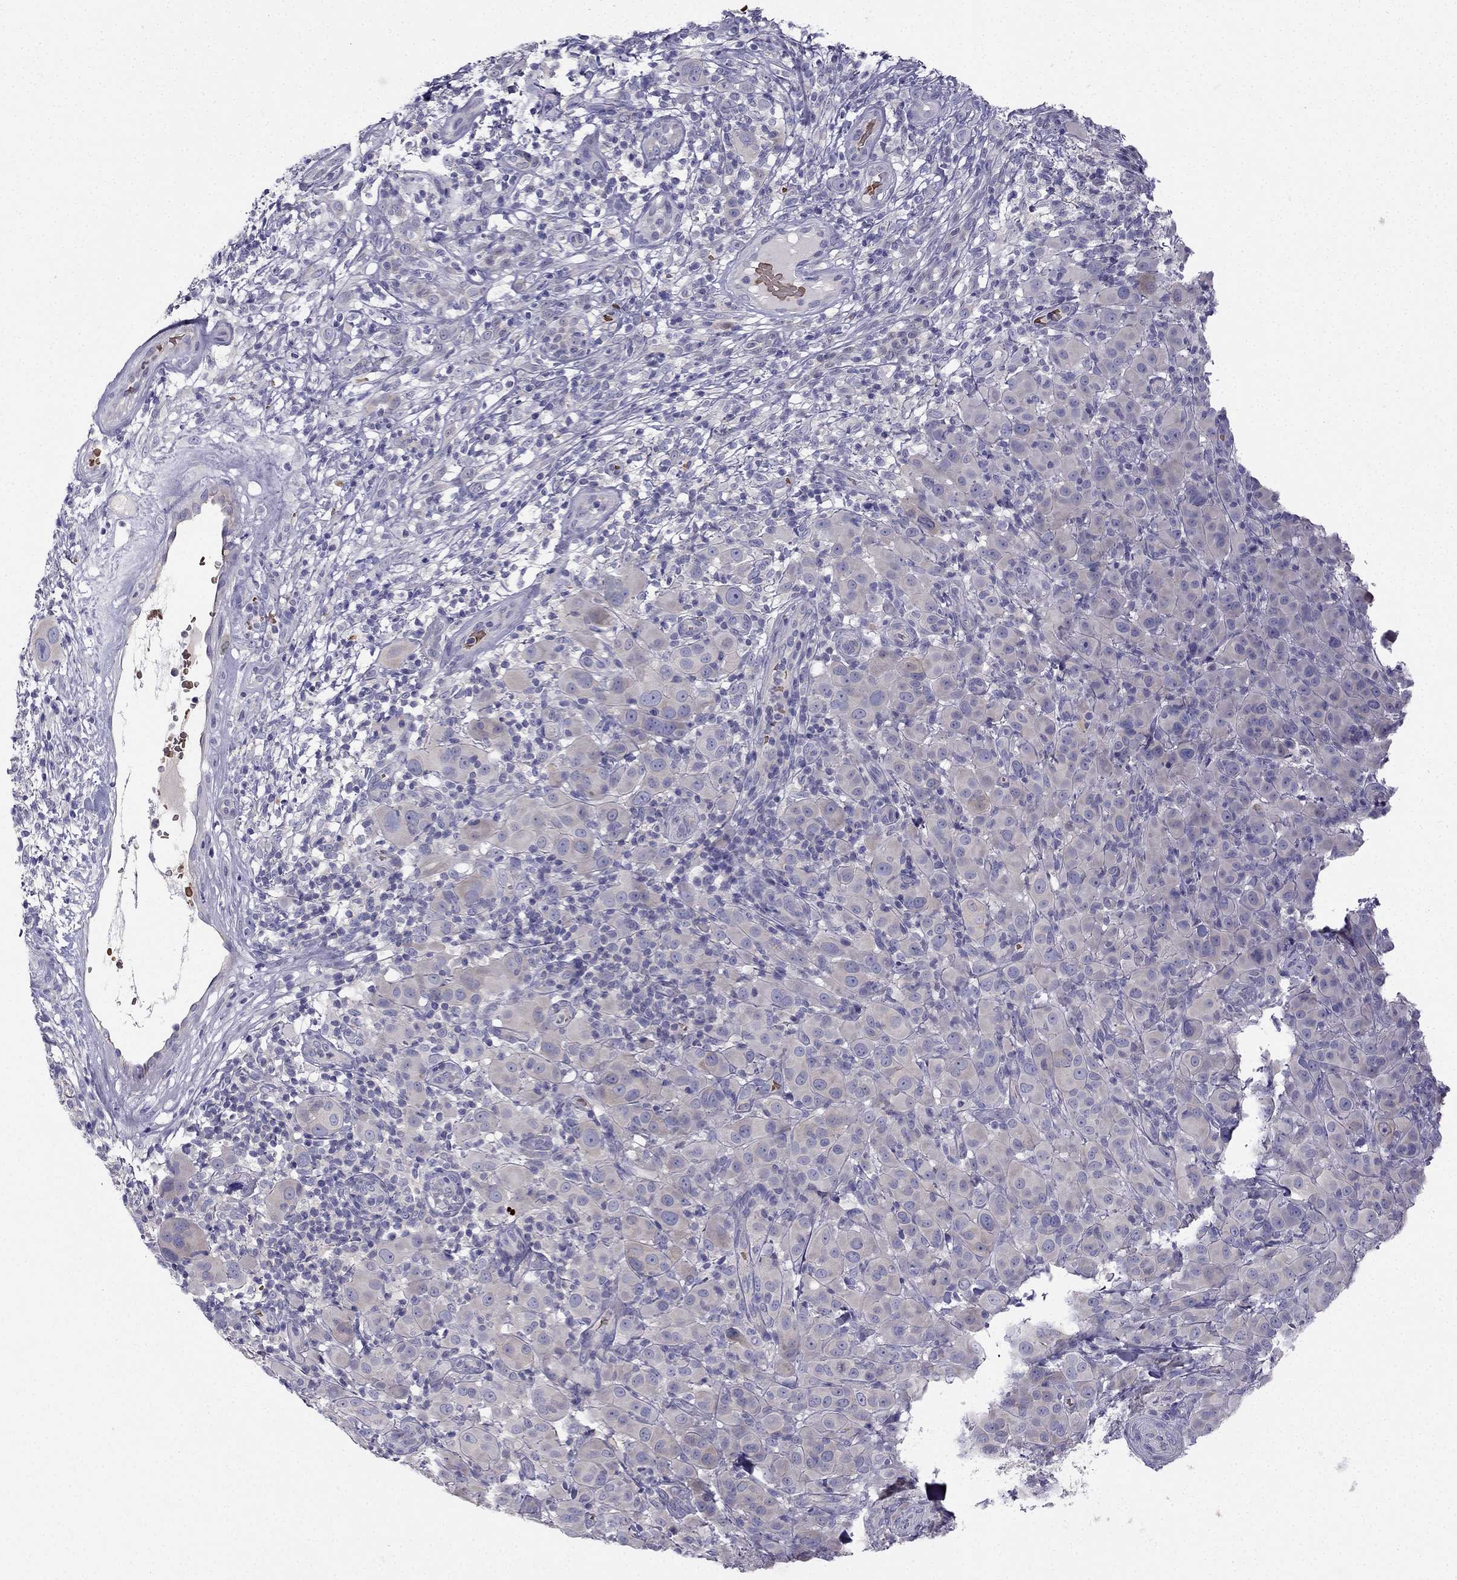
{"staining": {"intensity": "negative", "quantity": "none", "location": "none"}, "tissue": "melanoma", "cell_type": "Tumor cells", "image_type": "cancer", "snomed": [{"axis": "morphology", "description": "Malignant melanoma, NOS"}, {"axis": "topography", "description": "Skin"}], "caption": "DAB immunohistochemical staining of melanoma shows no significant staining in tumor cells.", "gene": "RSPH14", "patient": {"sex": "female", "age": 87}}